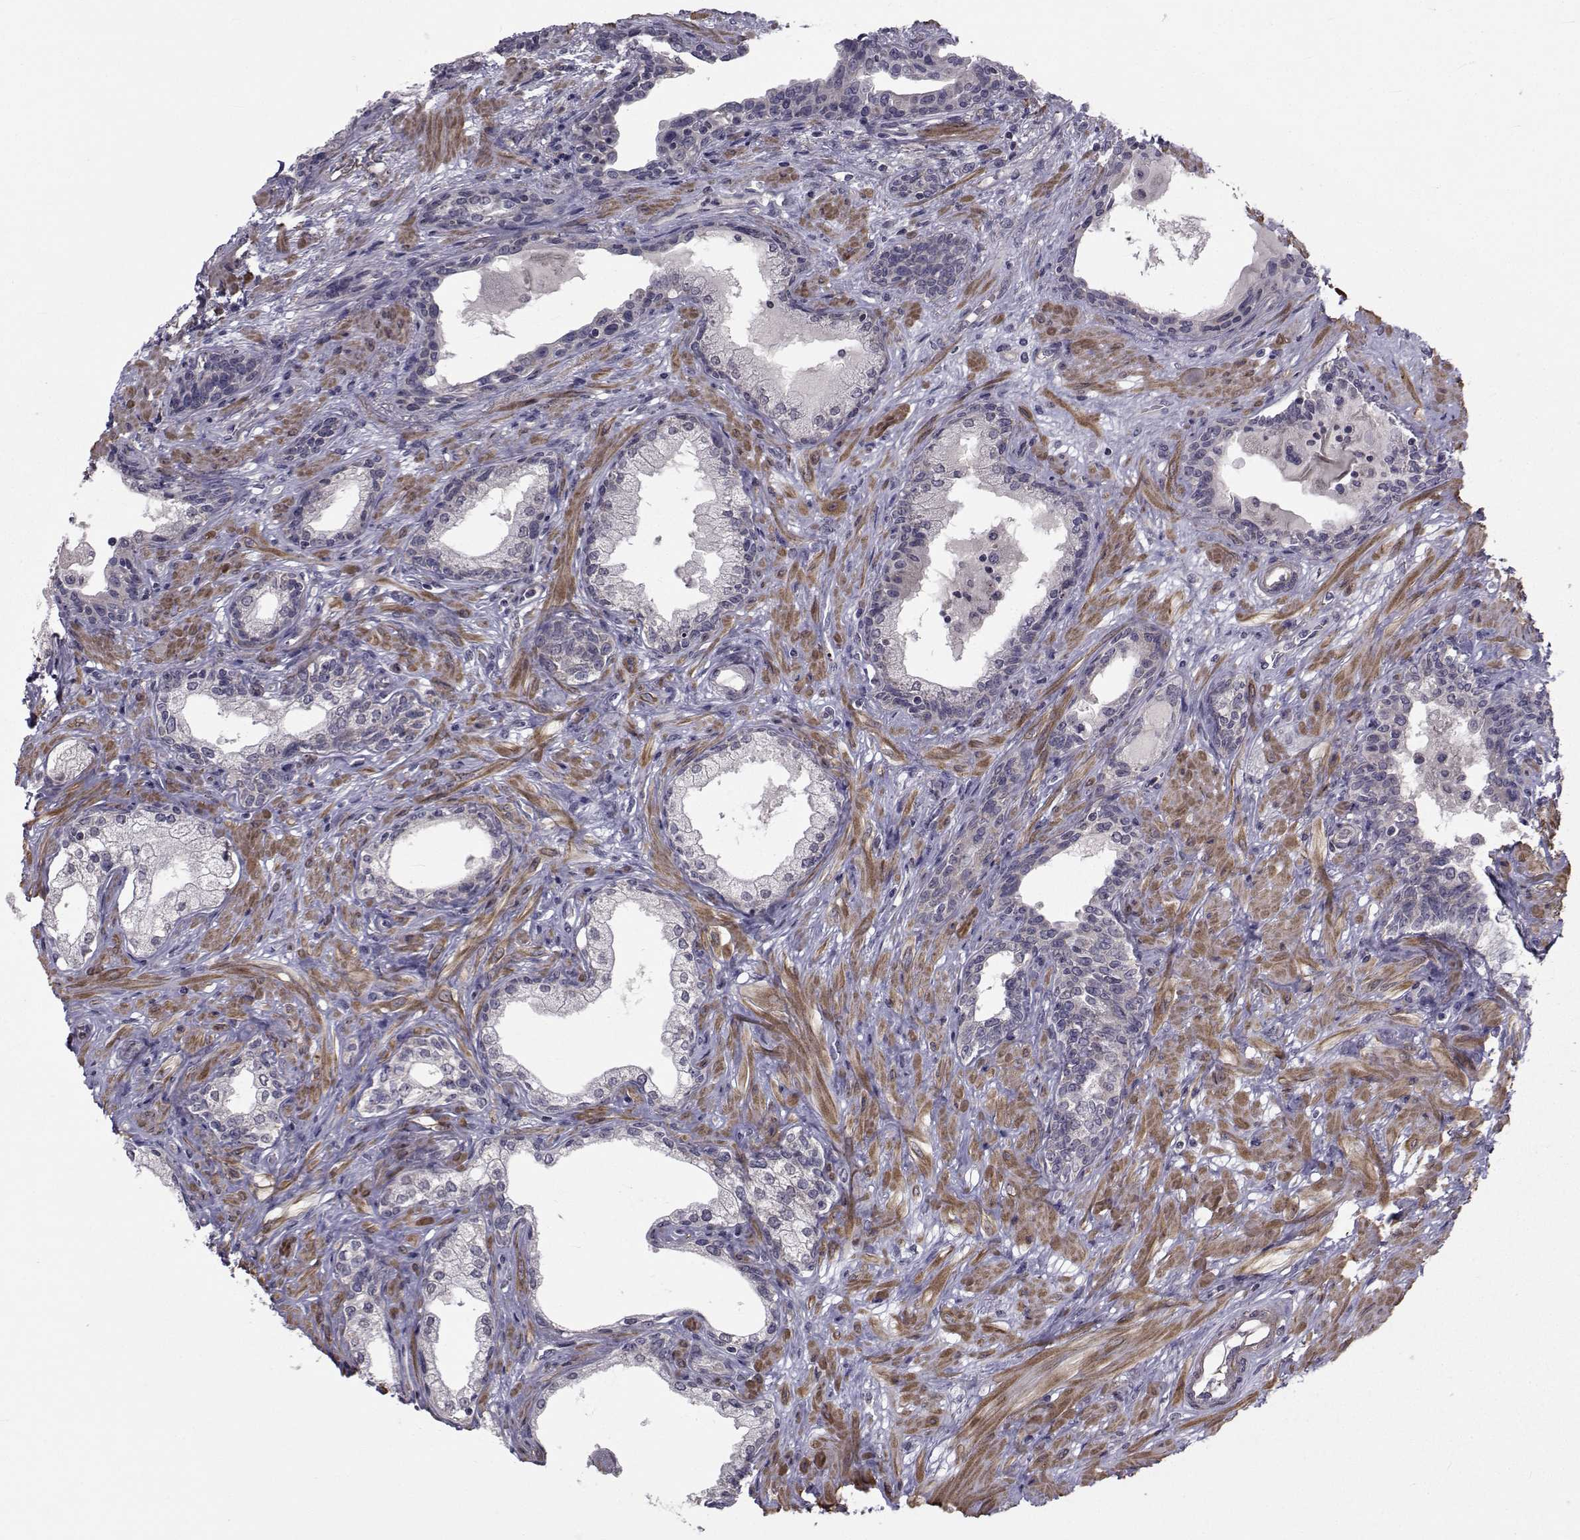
{"staining": {"intensity": "negative", "quantity": "none", "location": "none"}, "tissue": "prostate", "cell_type": "Glandular cells", "image_type": "normal", "snomed": [{"axis": "morphology", "description": "Normal tissue, NOS"}, {"axis": "topography", "description": "Prostate"}], "caption": "DAB immunohistochemical staining of benign prostate reveals no significant positivity in glandular cells. Brightfield microscopy of immunohistochemistry (IHC) stained with DAB (brown) and hematoxylin (blue), captured at high magnification.", "gene": "CFAP74", "patient": {"sex": "male", "age": 63}}